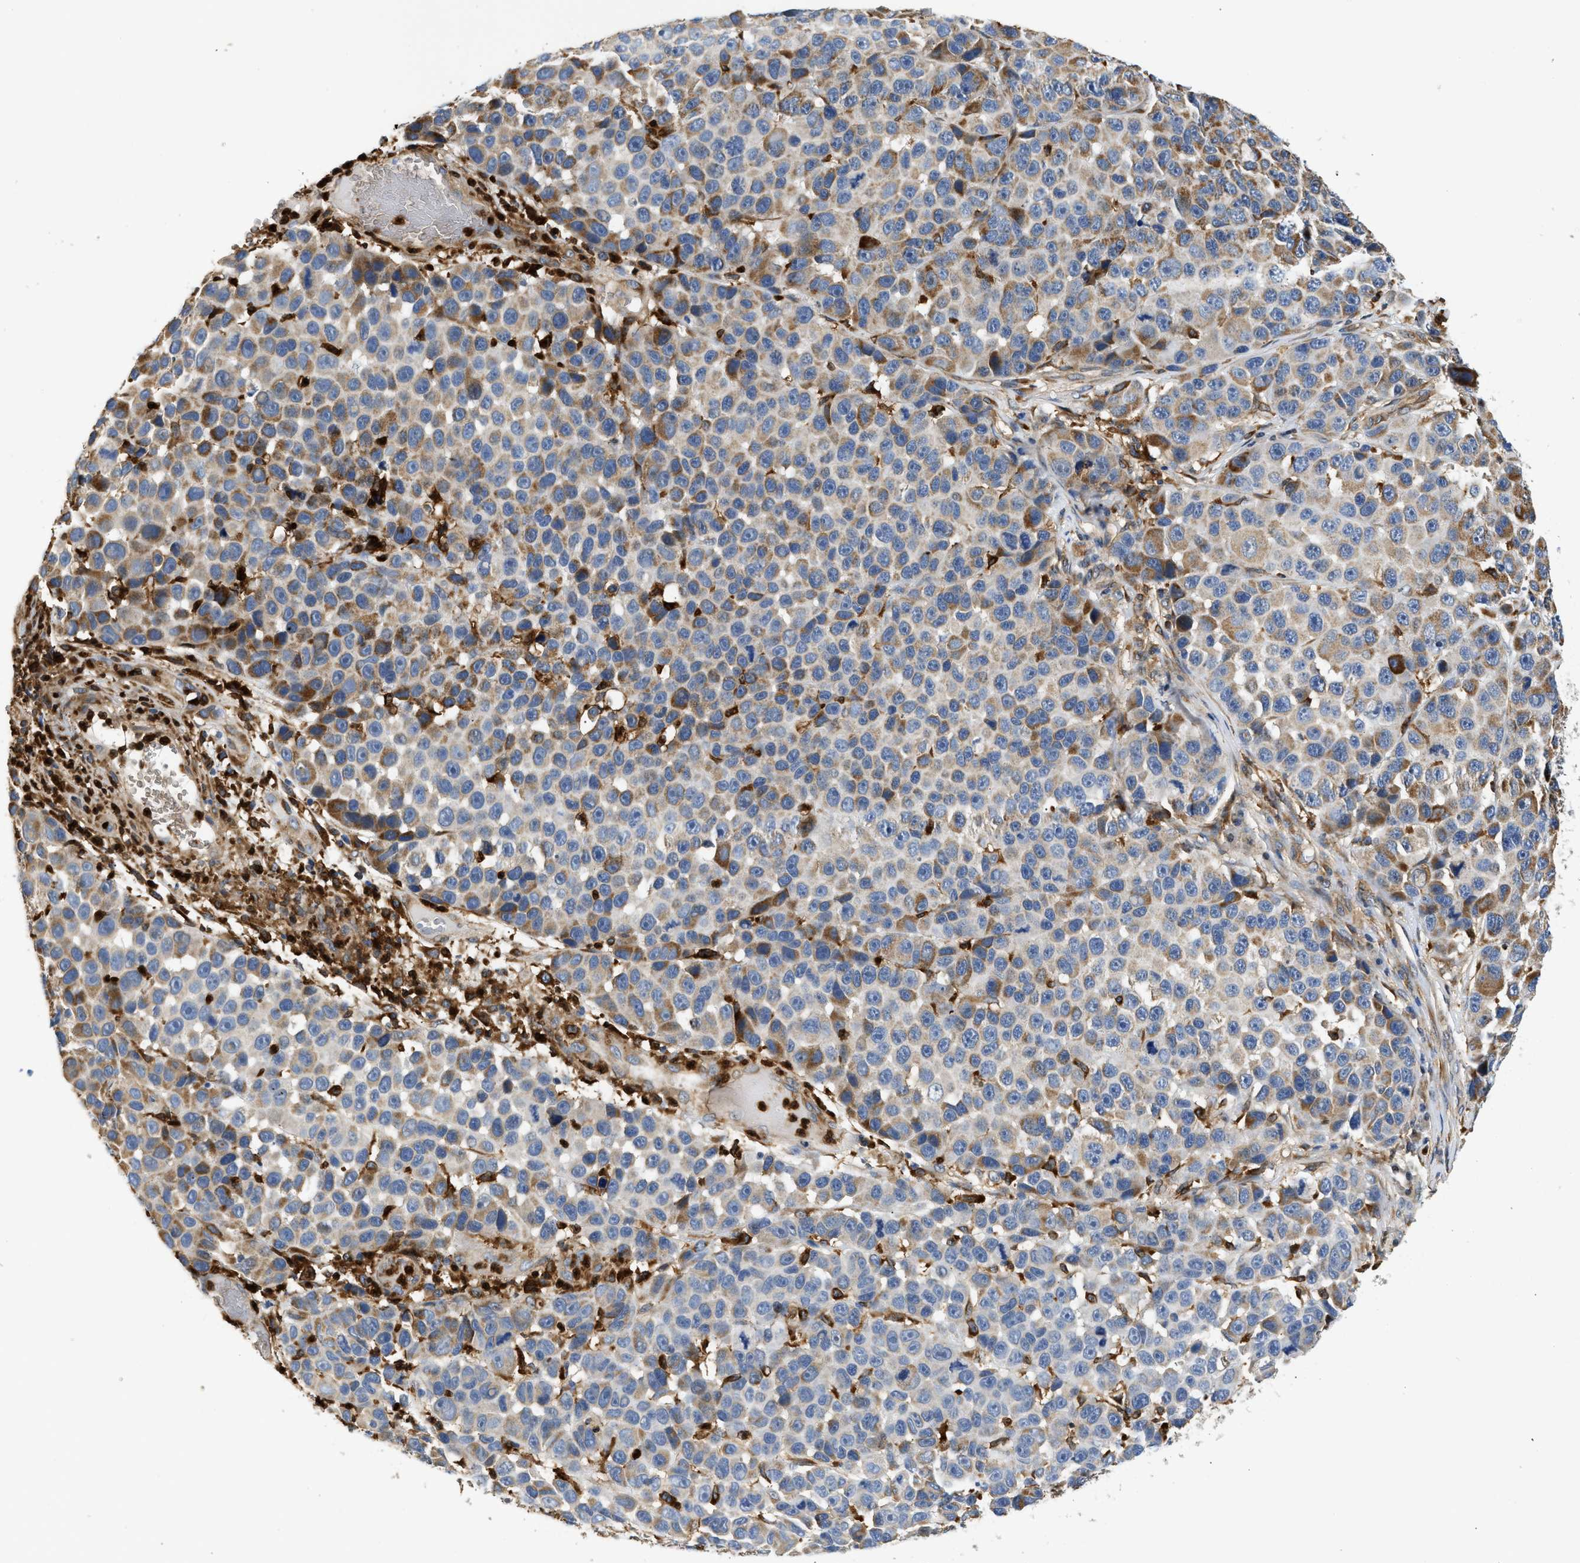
{"staining": {"intensity": "moderate", "quantity": "25%-75%", "location": "cytoplasmic/membranous"}, "tissue": "melanoma", "cell_type": "Tumor cells", "image_type": "cancer", "snomed": [{"axis": "morphology", "description": "Malignant melanoma, NOS"}, {"axis": "topography", "description": "Skin"}], "caption": "Moderate cytoplasmic/membranous positivity is identified in about 25%-75% of tumor cells in melanoma.", "gene": "RAB31", "patient": {"sex": "male", "age": 53}}